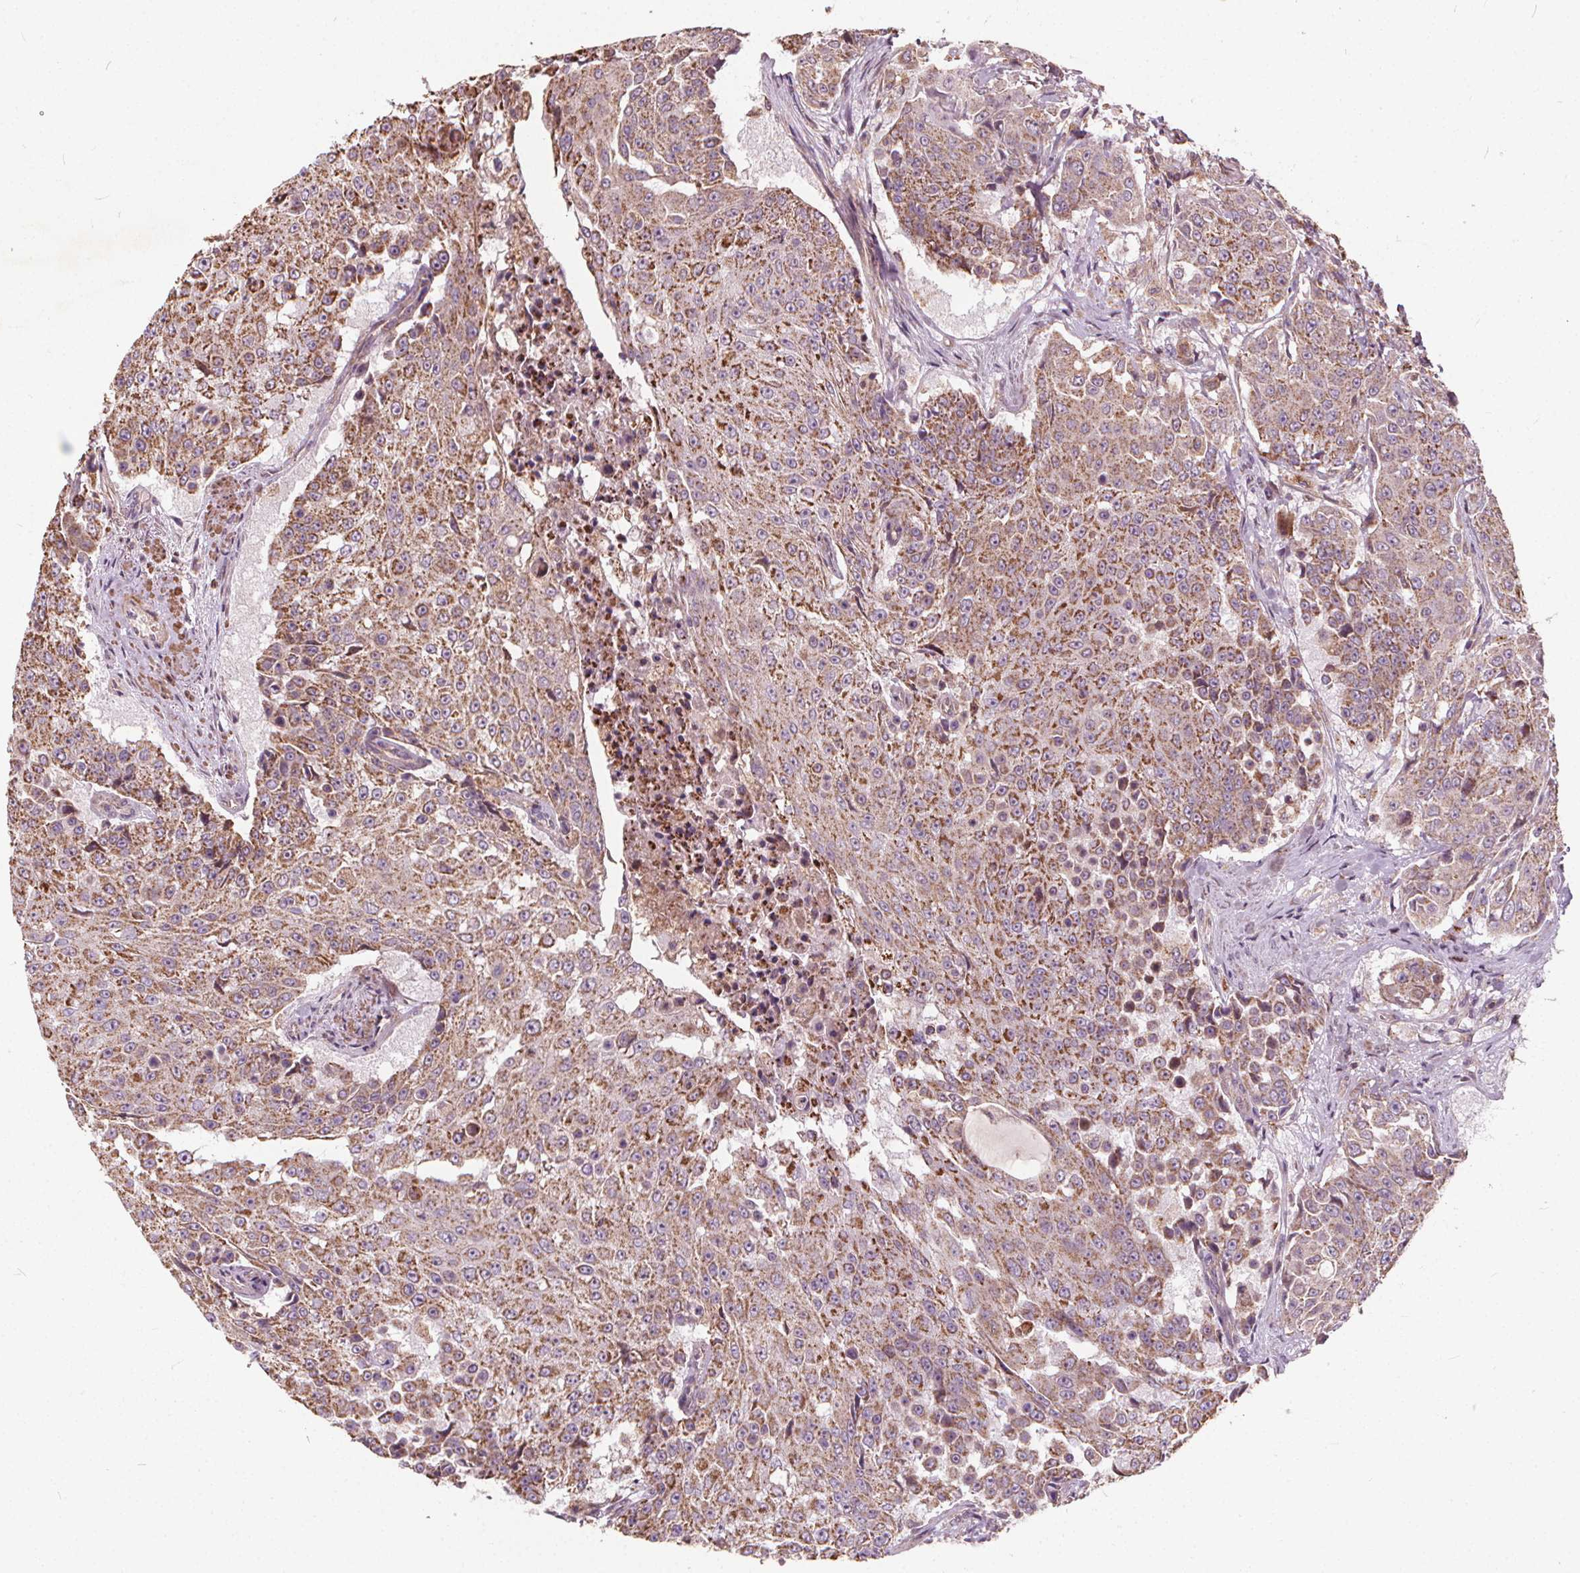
{"staining": {"intensity": "moderate", "quantity": ">75%", "location": "cytoplasmic/membranous"}, "tissue": "urothelial cancer", "cell_type": "Tumor cells", "image_type": "cancer", "snomed": [{"axis": "morphology", "description": "Urothelial carcinoma, High grade"}, {"axis": "topography", "description": "Urinary bladder"}], "caption": "Protein expression analysis of urothelial cancer exhibits moderate cytoplasmic/membranous staining in about >75% of tumor cells.", "gene": "ORAI2", "patient": {"sex": "female", "age": 63}}